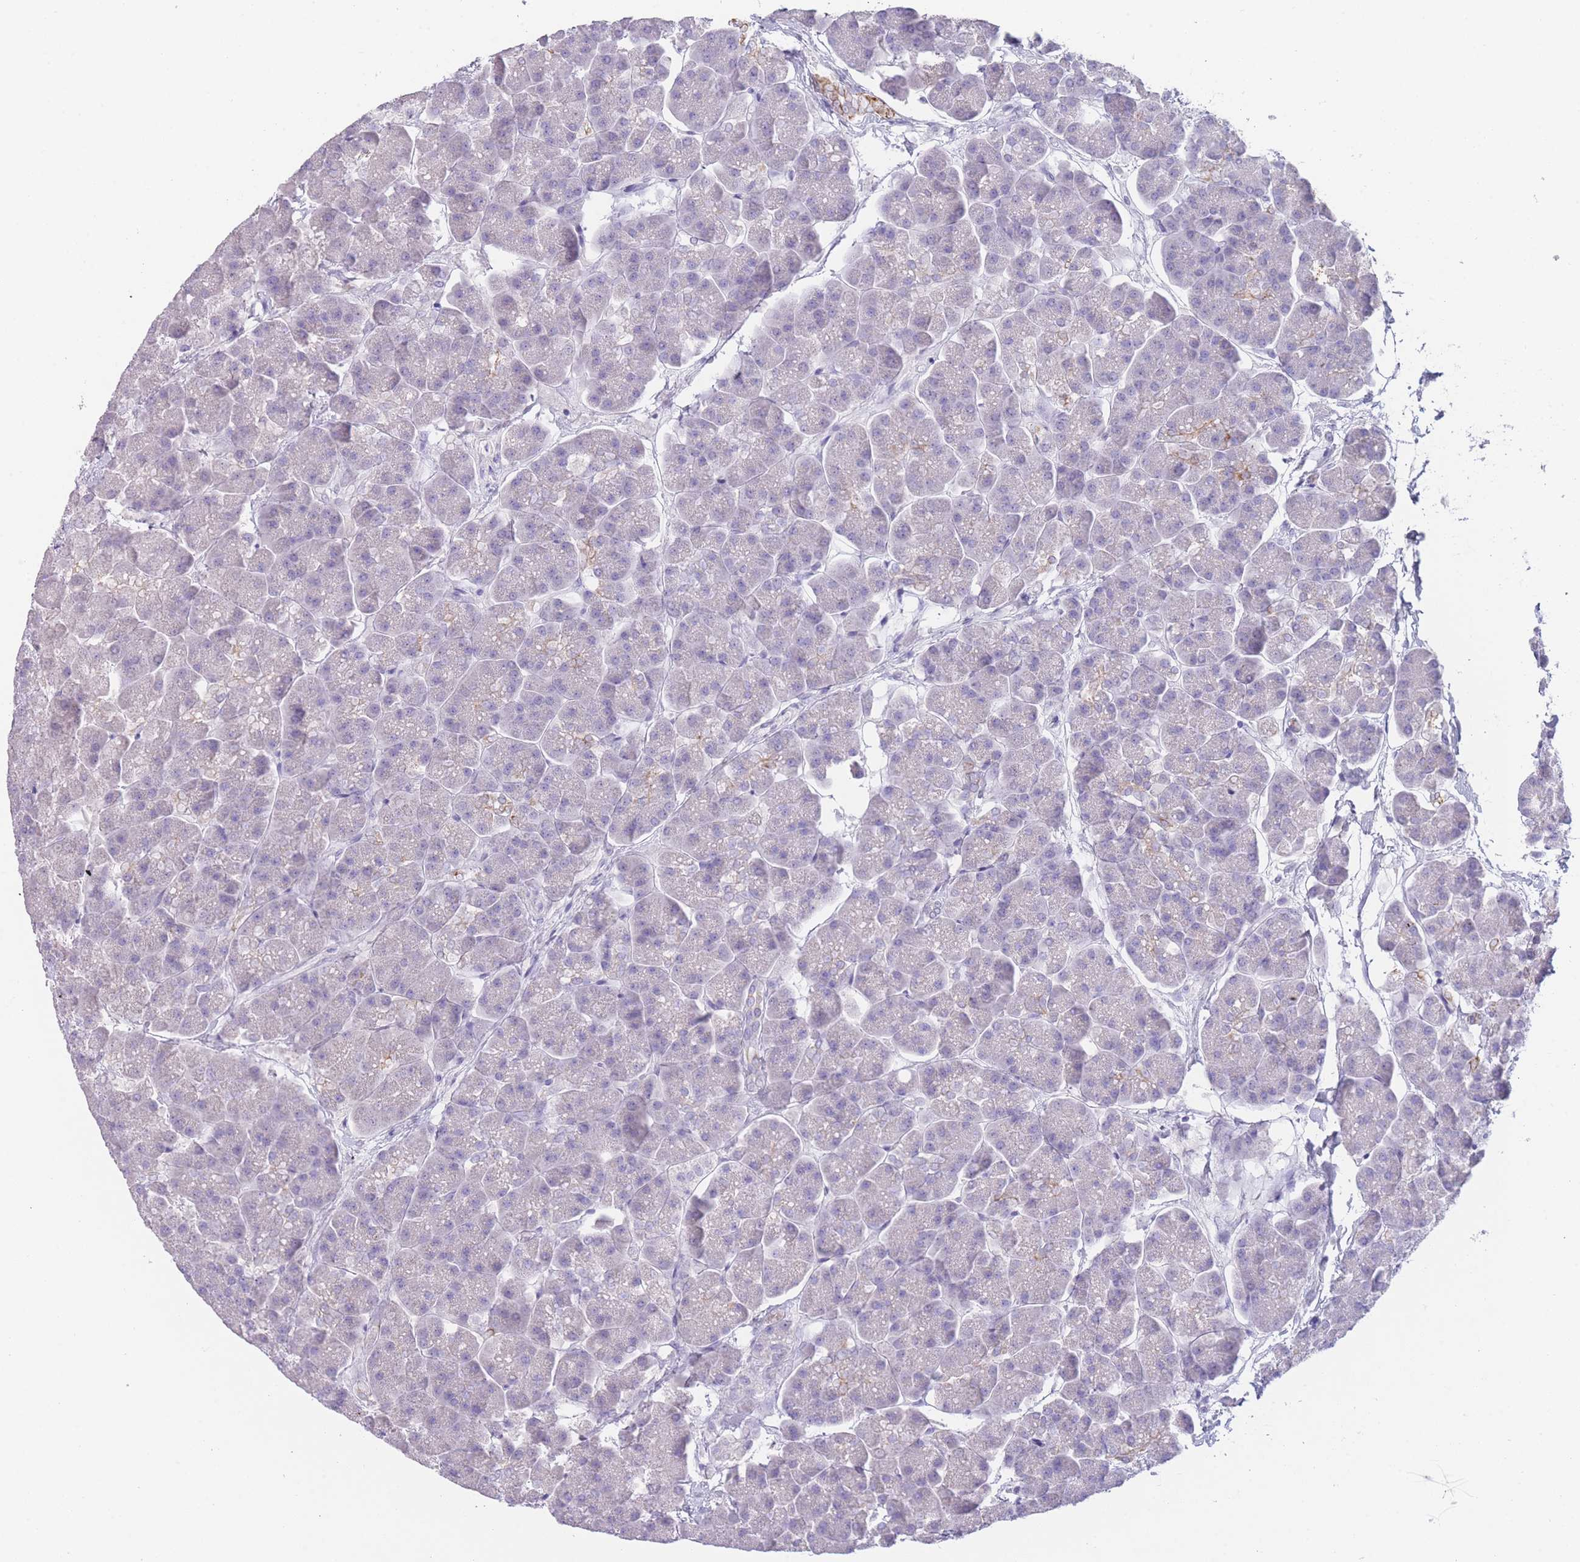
{"staining": {"intensity": "moderate", "quantity": "<25%", "location": "cytoplasmic/membranous"}, "tissue": "pancreas", "cell_type": "Exocrine glandular cells", "image_type": "normal", "snomed": [{"axis": "morphology", "description": "Normal tissue, NOS"}, {"axis": "topography", "description": "Pancreas"}, {"axis": "topography", "description": "Peripheral nerve tissue"}], "caption": "The micrograph reveals immunohistochemical staining of unremarkable pancreas. There is moderate cytoplasmic/membranous positivity is identified in about <25% of exocrine glandular cells. Nuclei are stained in blue.", "gene": "ZNF627", "patient": {"sex": "male", "age": 54}}